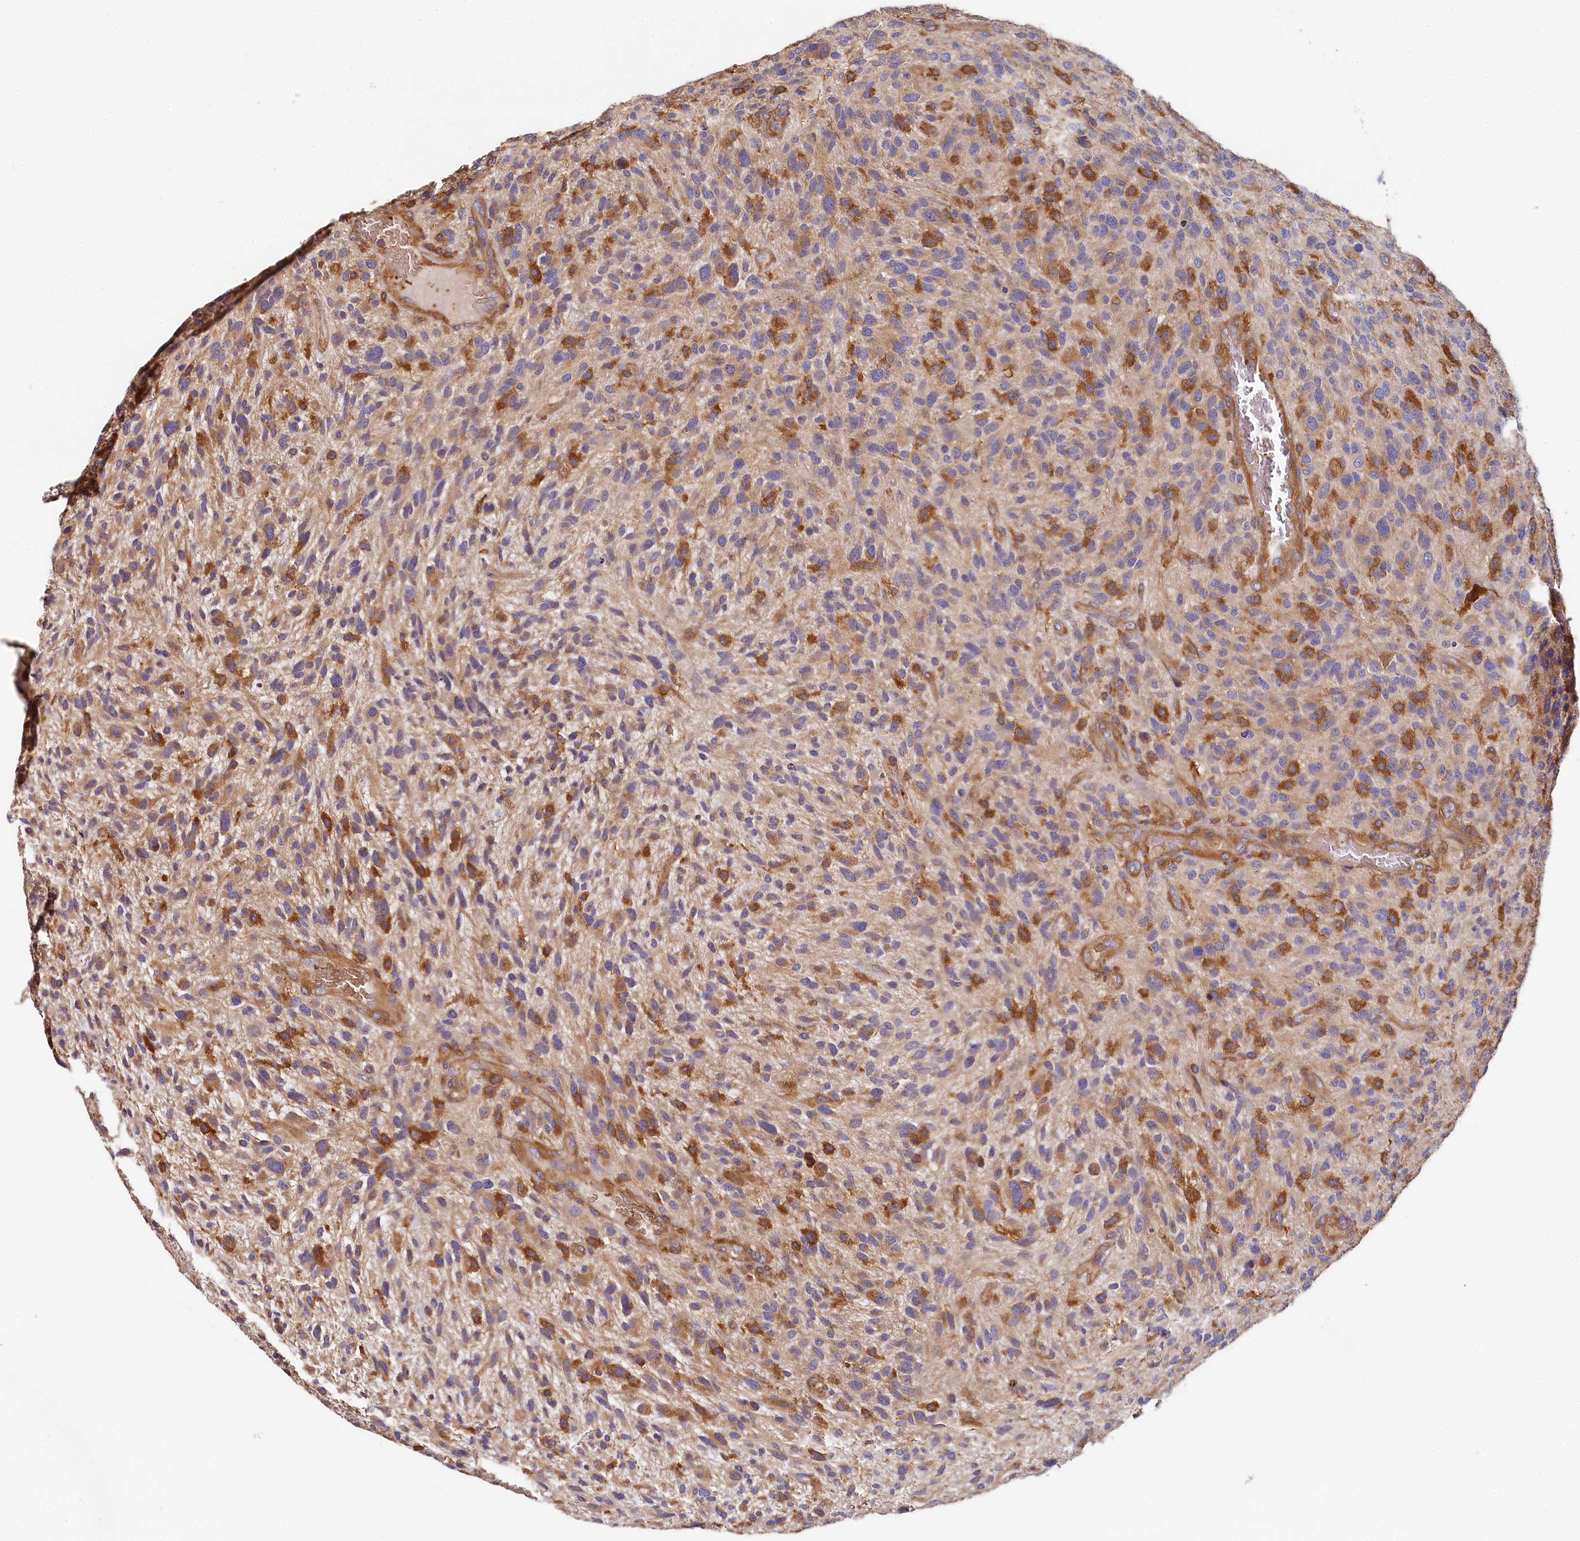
{"staining": {"intensity": "moderate", "quantity": "<25%", "location": "cytoplasmic/membranous"}, "tissue": "glioma", "cell_type": "Tumor cells", "image_type": "cancer", "snomed": [{"axis": "morphology", "description": "Glioma, malignant, High grade"}, {"axis": "topography", "description": "Brain"}], "caption": "Immunohistochemical staining of malignant glioma (high-grade) exhibits low levels of moderate cytoplasmic/membranous staining in approximately <25% of tumor cells.", "gene": "PPIP5K1", "patient": {"sex": "male", "age": 47}}